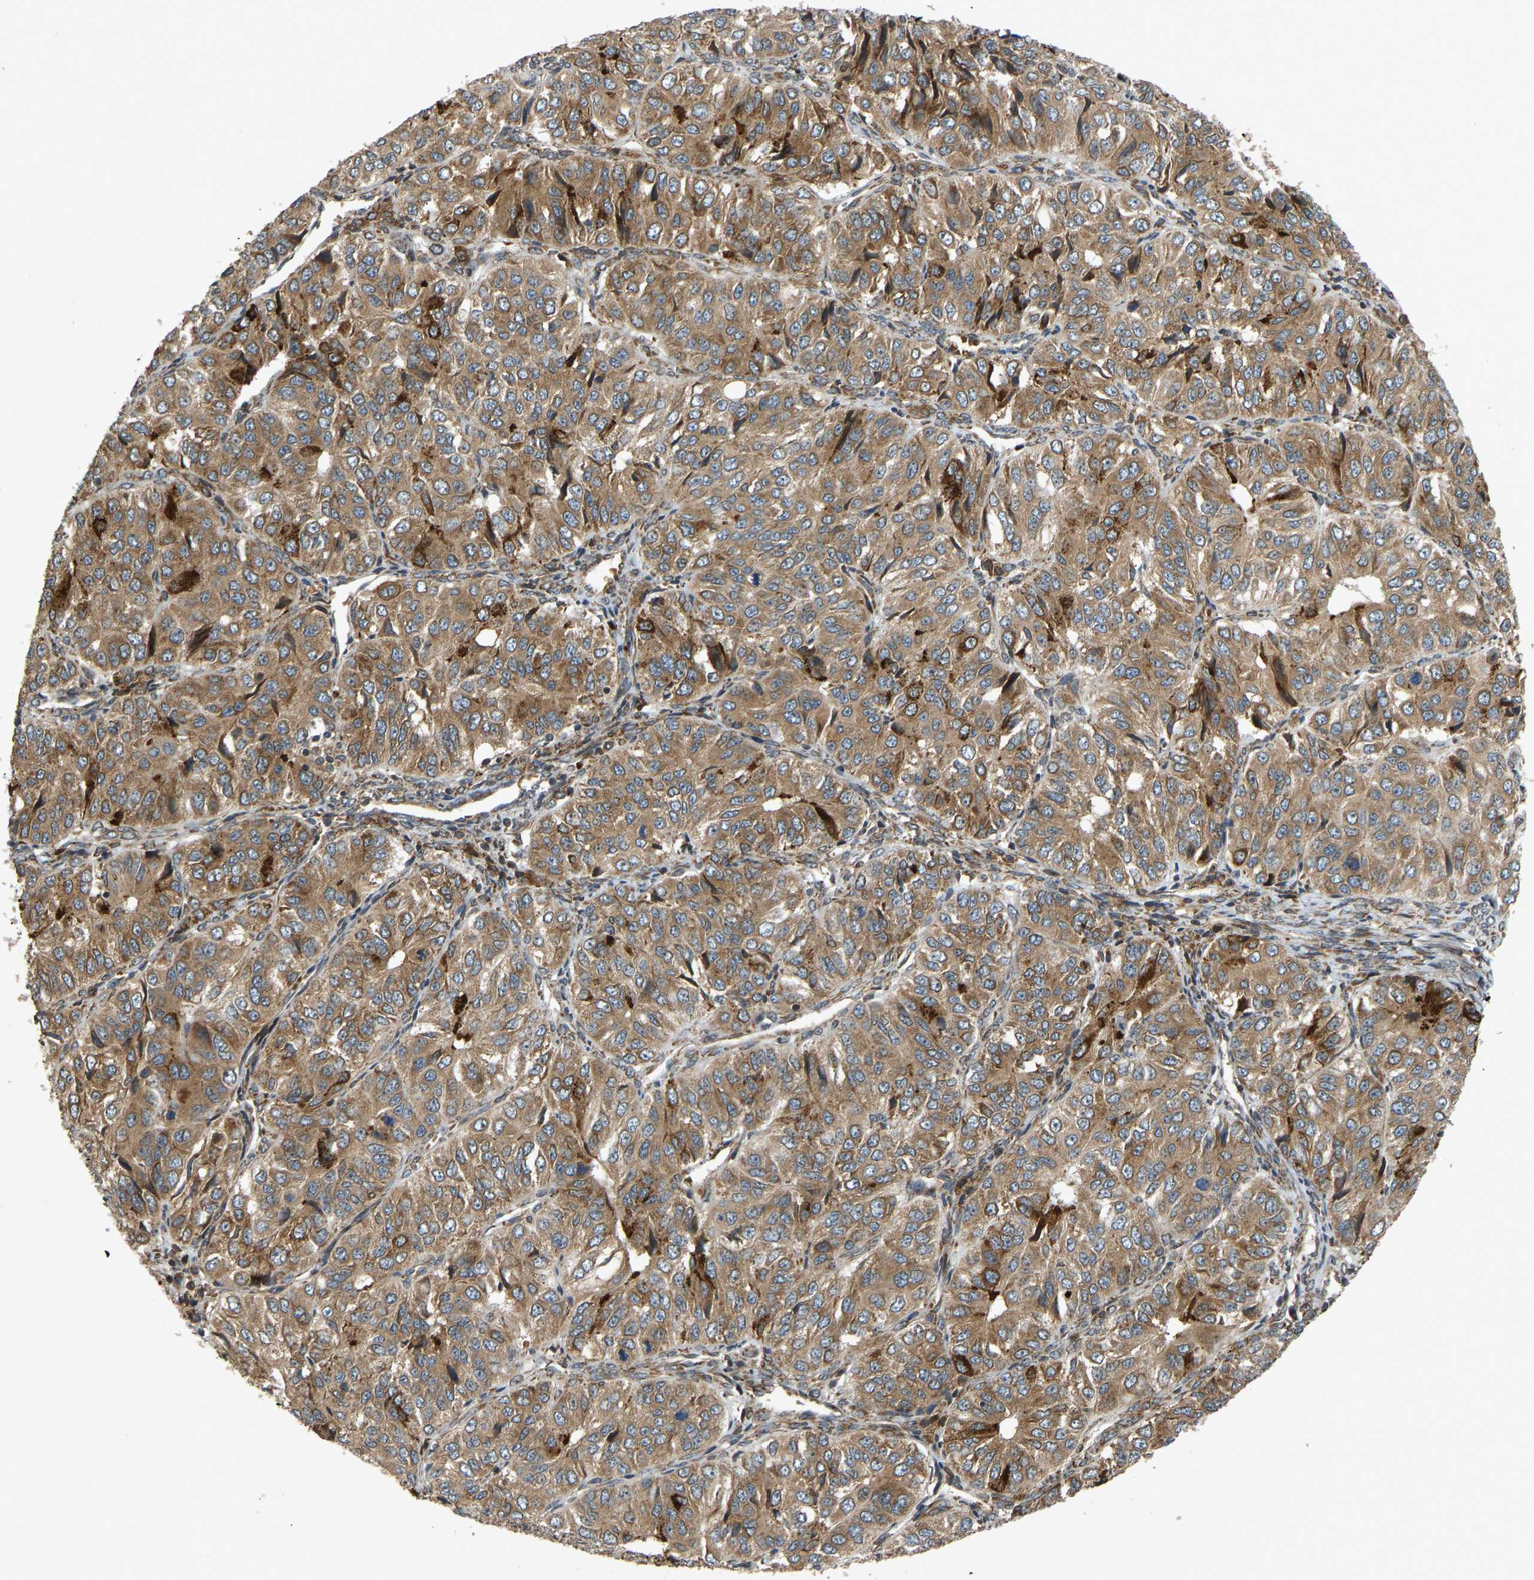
{"staining": {"intensity": "moderate", "quantity": ">75%", "location": "cytoplasmic/membranous"}, "tissue": "ovarian cancer", "cell_type": "Tumor cells", "image_type": "cancer", "snomed": [{"axis": "morphology", "description": "Carcinoma, endometroid"}, {"axis": "topography", "description": "Ovary"}], "caption": "An immunohistochemistry (IHC) micrograph of neoplastic tissue is shown. Protein staining in brown labels moderate cytoplasmic/membranous positivity in ovarian cancer (endometroid carcinoma) within tumor cells.", "gene": "RPN2", "patient": {"sex": "female", "age": 51}}